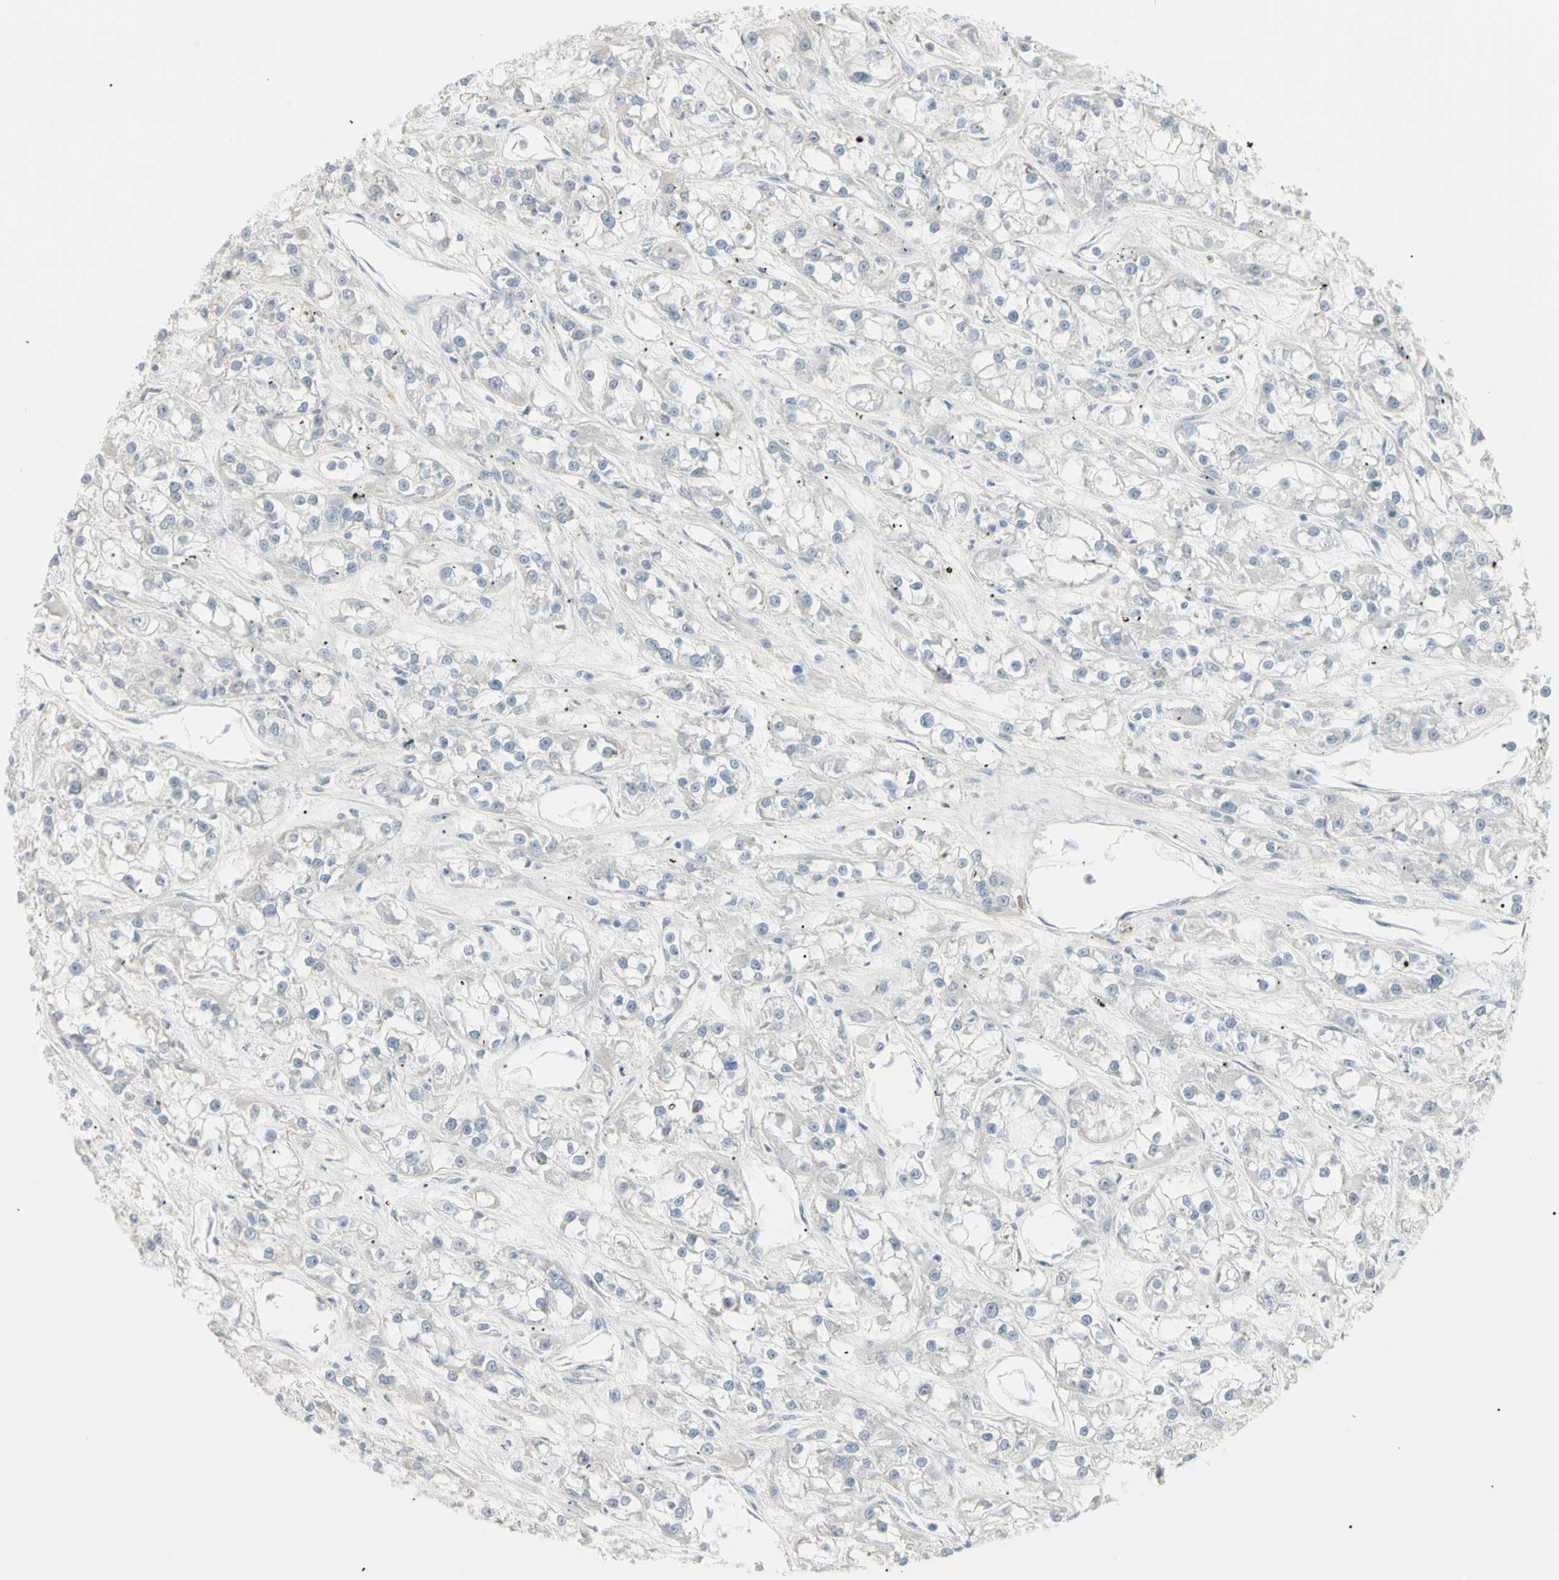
{"staining": {"intensity": "negative", "quantity": "none", "location": "none"}, "tissue": "renal cancer", "cell_type": "Tumor cells", "image_type": "cancer", "snomed": [{"axis": "morphology", "description": "Adenocarcinoma, NOS"}, {"axis": "topography", "description": "Kidney"}], "caption": "Image shows no significant protein positivity in tumor cells of renal cancer.", "gene": "PIP", "patient": {"sex": "female", "age": 52}}